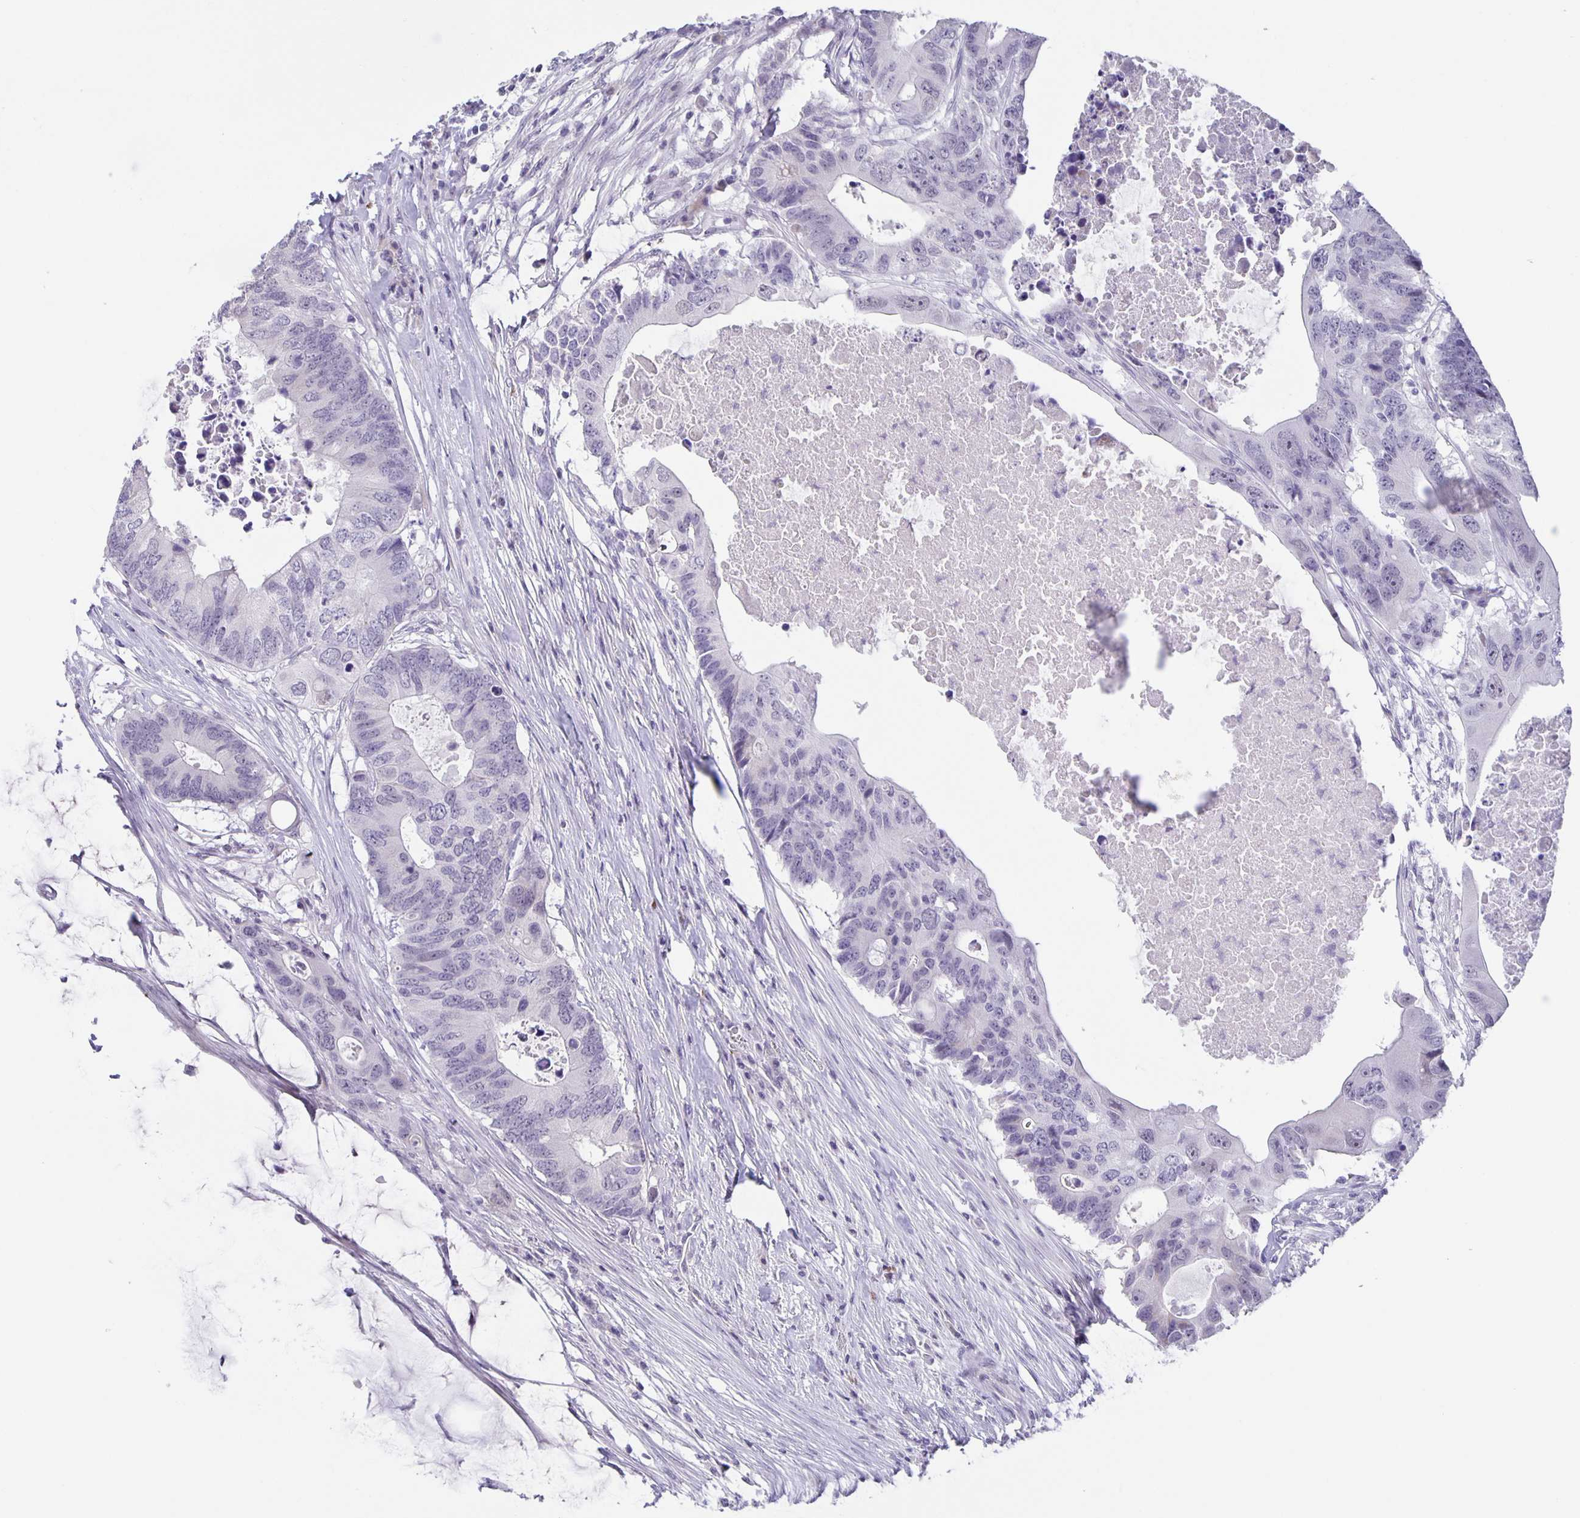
{"staining": {"intensity": "negative", "quantity": "none", "location": "none"}, "tissue": "colorectal cancer", "cell_type": "Tumor cells", "image_type": "cancer", "snomed": [{"axis": "morphology", "description": "Adenocarcinoma, NOS"}, {"axis": "topography", "description": "Colon"}], "caption": "Protein analysis of adenocarcinoma (colorectal) reveals no significant expression in tumor cells. (Brightfield microscopy of DAB IHC at high magnification).", "gene": "PHRF1", "patient": {"sex": "male", "age": 71}}